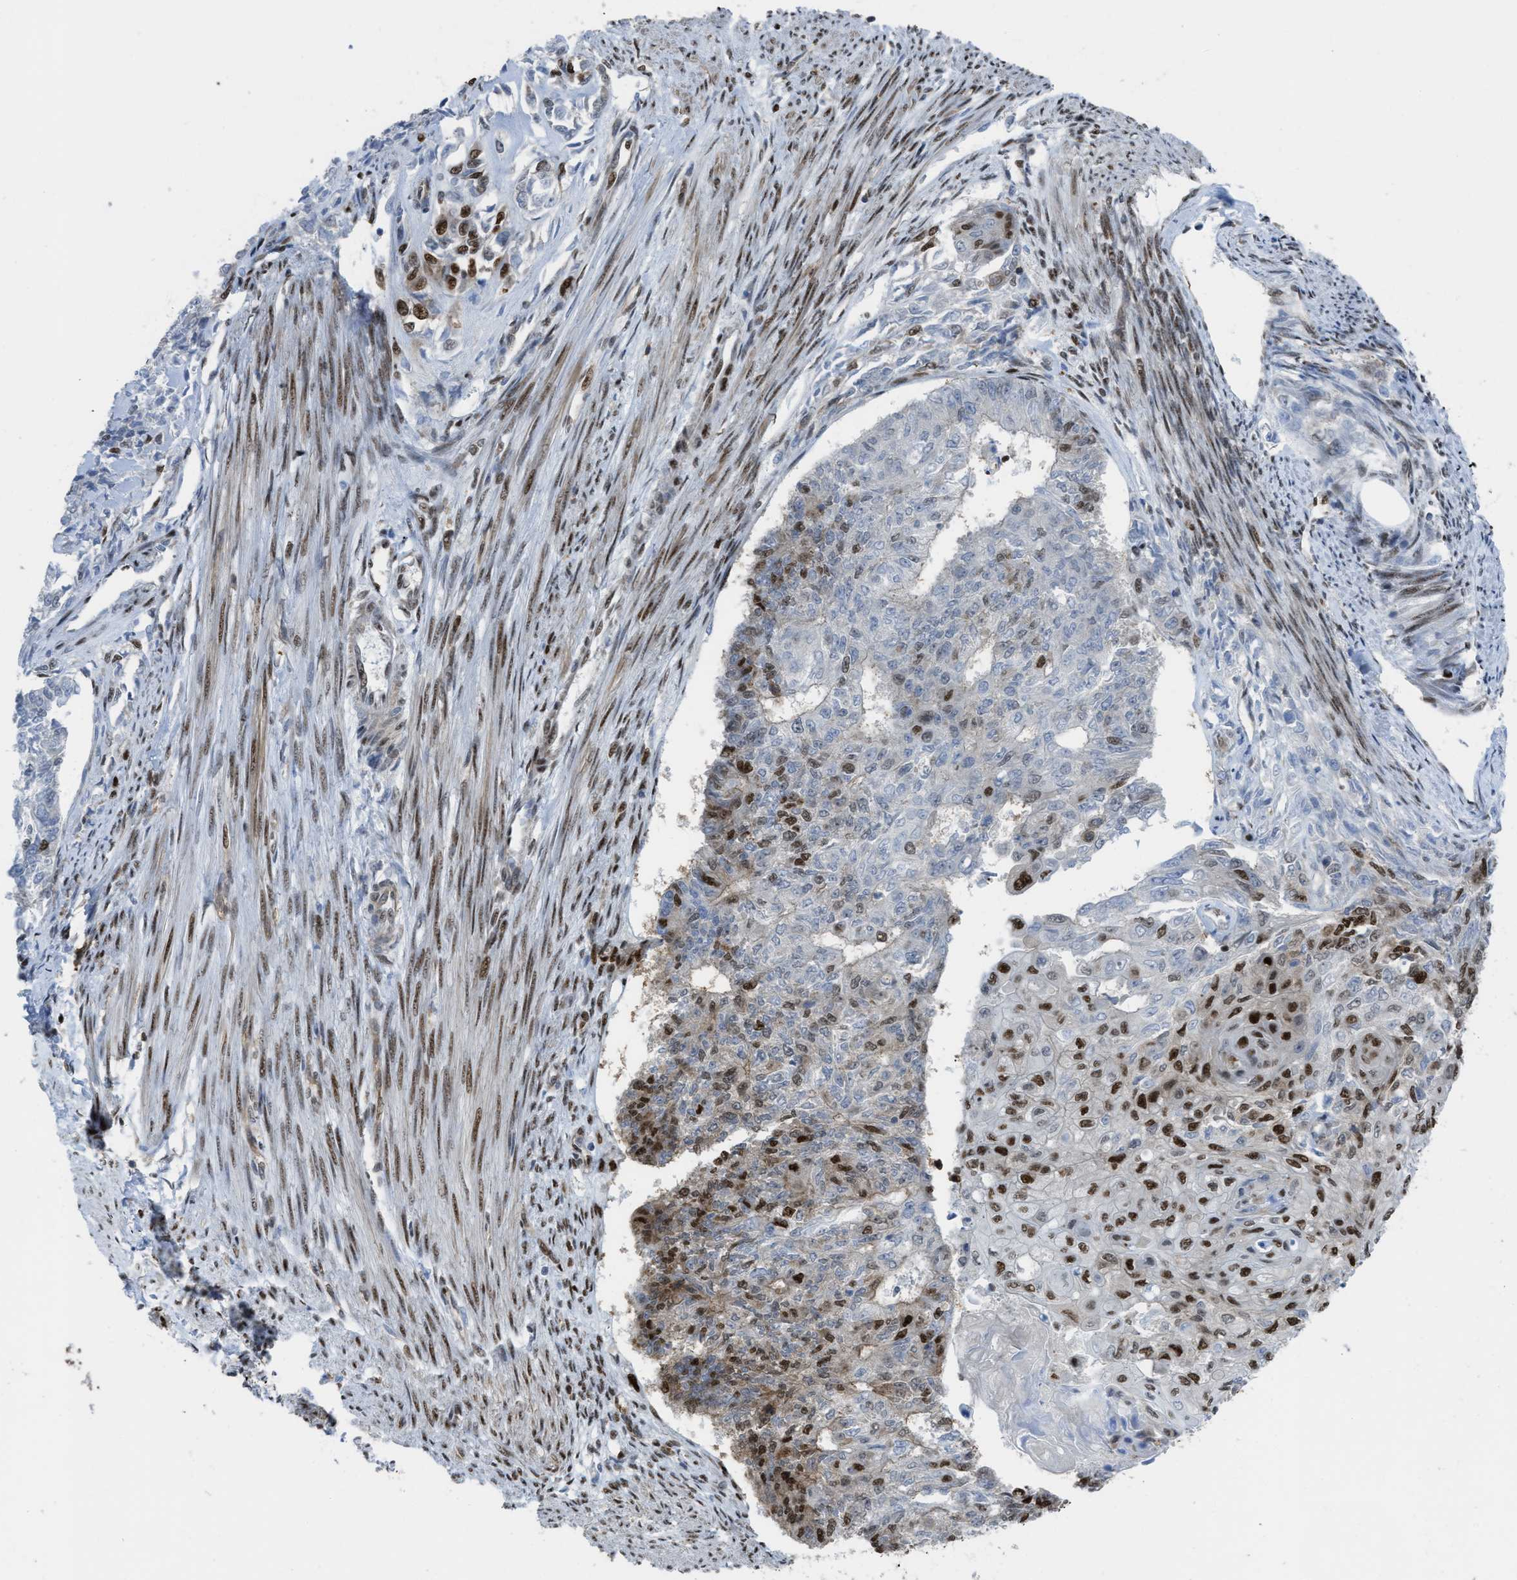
{"staining": {"intensity": "strong", "quantity": "<25%", "location": "nuclear"}, "tissue": "endometrial cancer", "cell_type": "Tumor cells", "image_type": "cancer", "snomed": [{"axis": "morphology", "description": "Adenocarcinoma, NOS"}, {"axis": "topography", "description": "Endometrium"}], "caption": "The photomicrograph exhibits immunohistochemical staining of endometrial cancer (adenocarcinoma). There is strong nuclear positivity is appreciated in approximately <25% of tumor cells. (Stains: DAB in brown, nuclei in blue, Microscopy: brightfield microscopy at high magnification).", "gene": "ZNF207", "patient": {"sex": "female", "age": 32}}